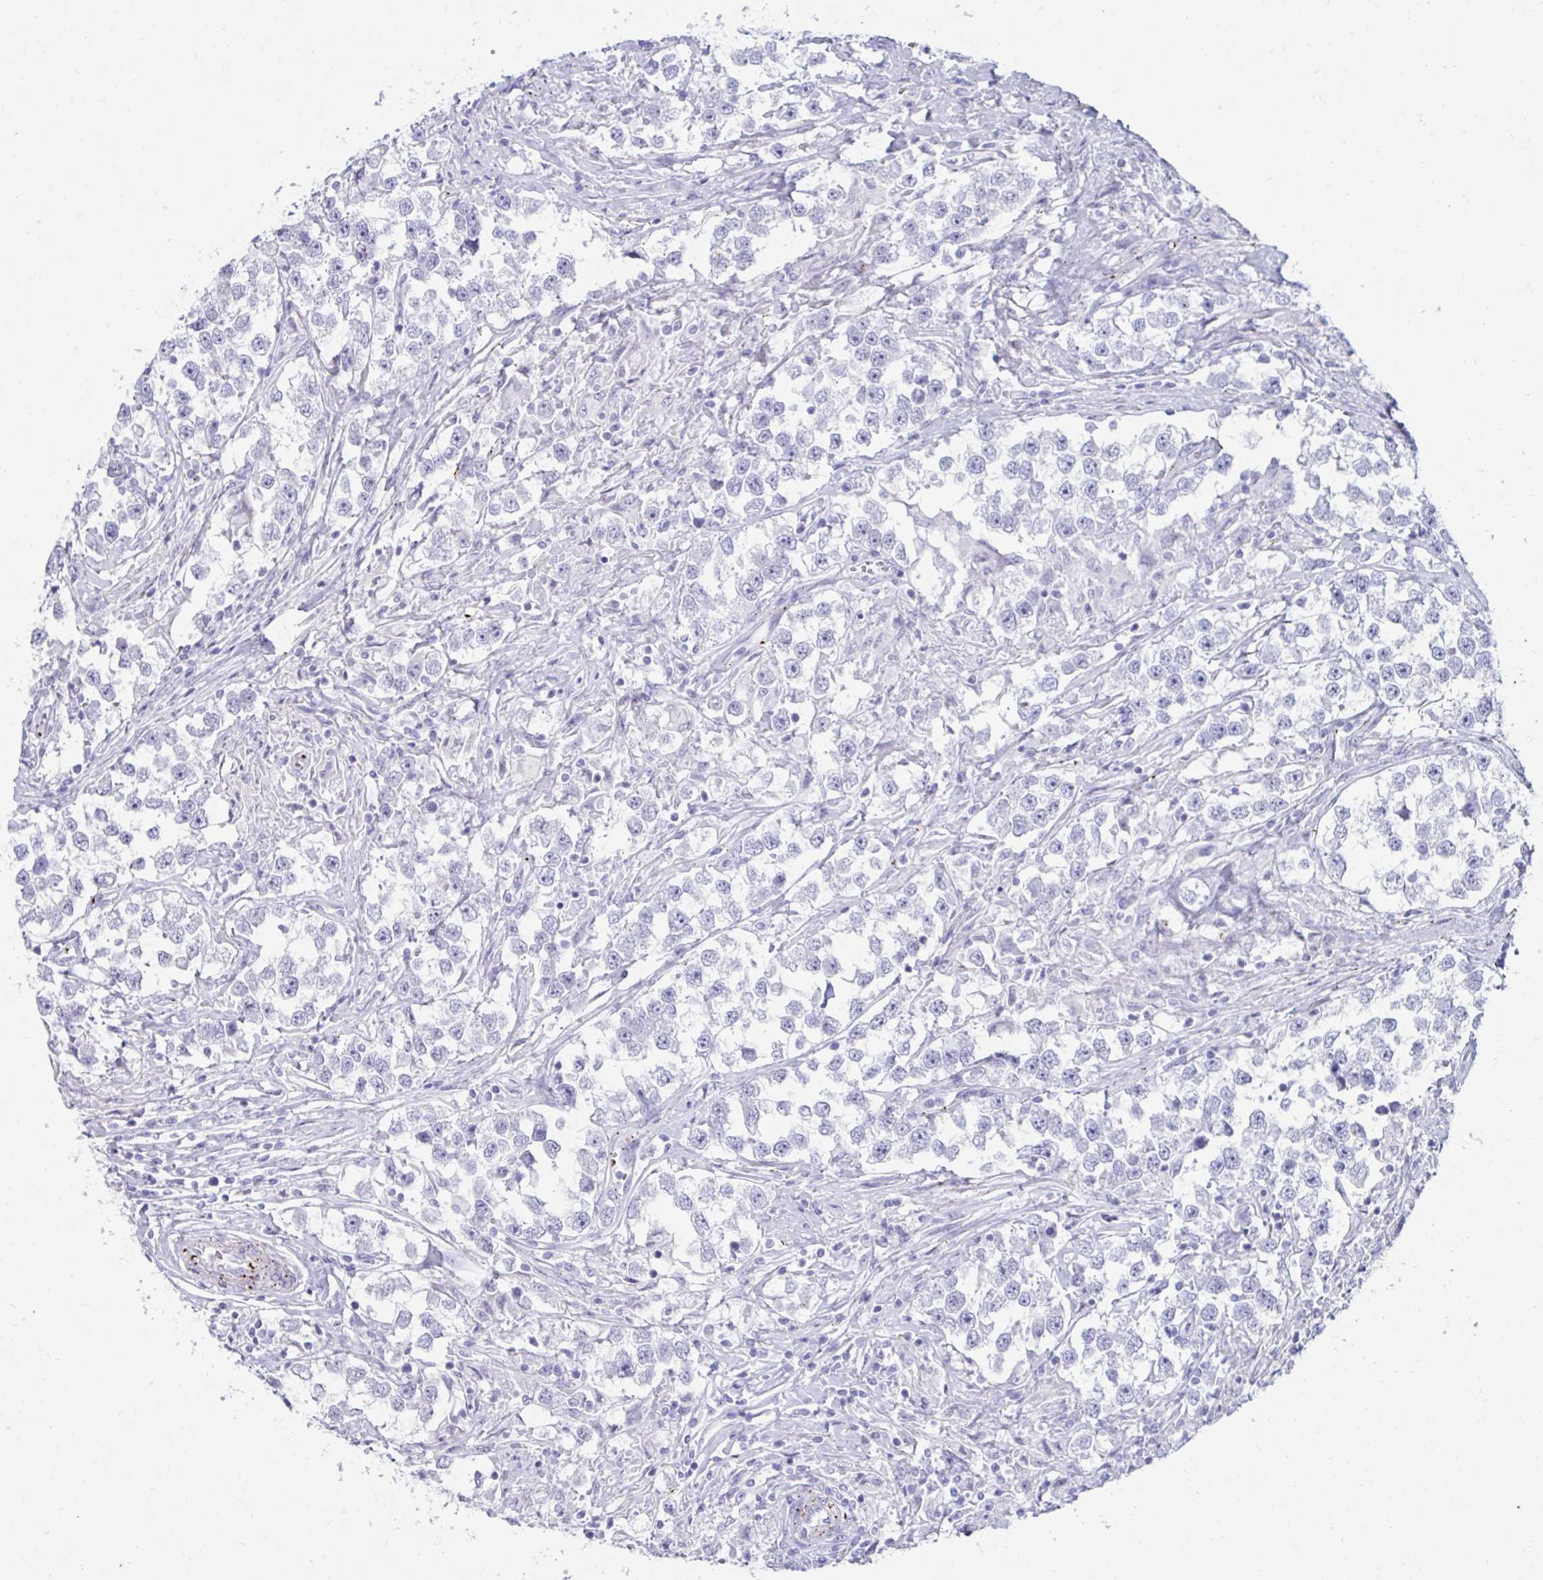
{"staining": {"intensity": "negative", "quantity": "none", "location": "none"}, "tissue": "testis cancer", "cell_type": "Tumor cells", "image_type": "cancer", "snomed": [{"axis": "morphology", "description": "Seminoma, NOS"}, {"axis": "topography", "description": "Testis"}], "caption": "Testis cancer stained for a protein using immunohistochemistry demonstrates no positivity tumor cells.", "gene": "UBL3", "patient": {"sex": "male", "age": 46}}